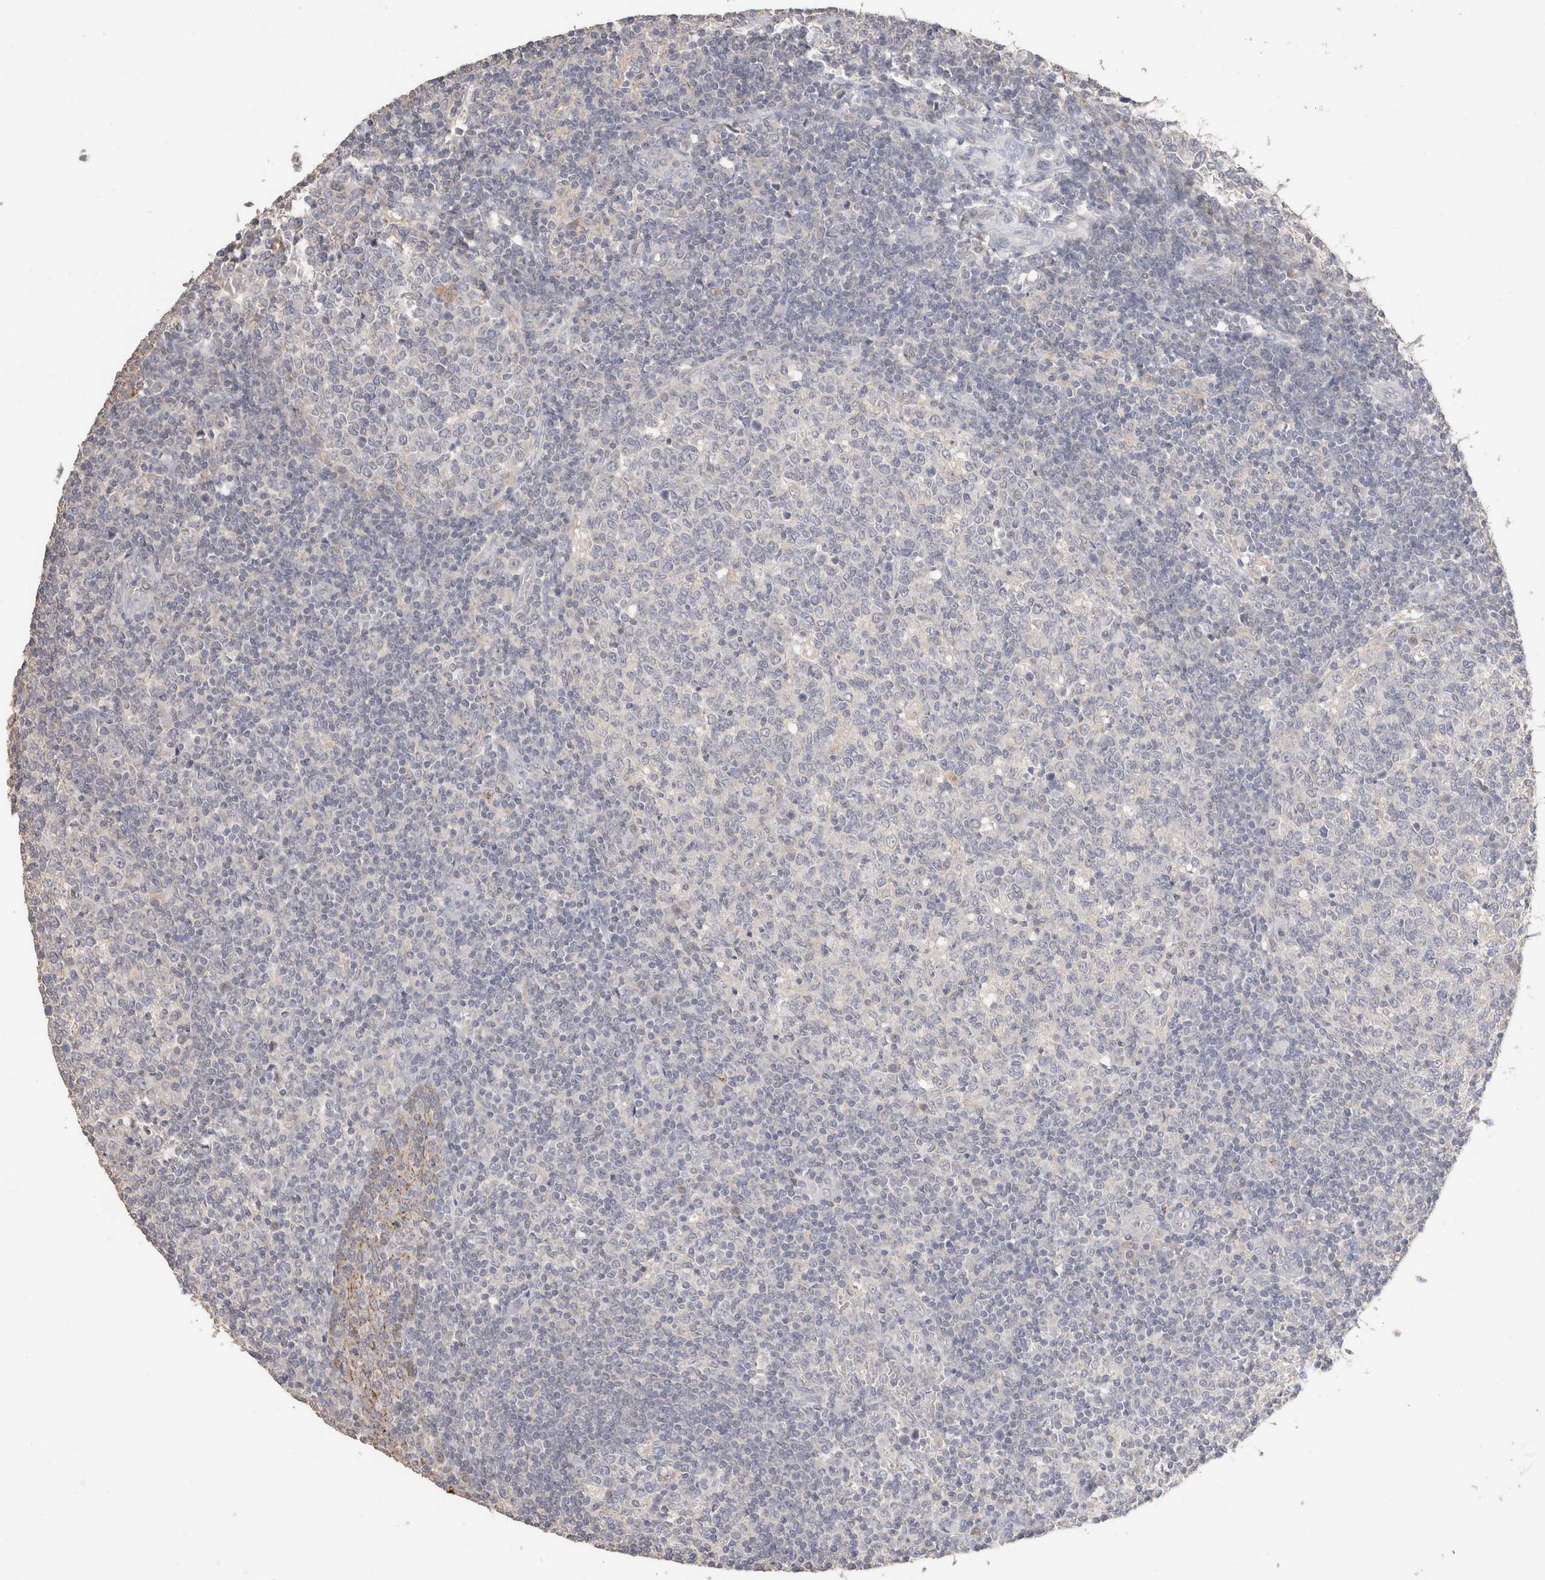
{"staining": {"intensity": "negative", "quantity": "none", "location": "none"}, "tissue": "tonsil", "cell_type": "Germinal center cells", "image_type": "normal", "snomed": [{"axis": "morphology", "description": "Normal tissue, NOS"}, {"axis": "topography", "description": "Tonsil"}], "caption": "Unremarkable tonsil was stained to show a protein in brown. There is no significant staining in germinal center cells. (DAB (3,3'-diaminobenzidine) immunohistochemistry visualized using brightfield microscopy, high magnification).", "gene": "TRIM41", "patient": {"sex": "female", "age": 19}}